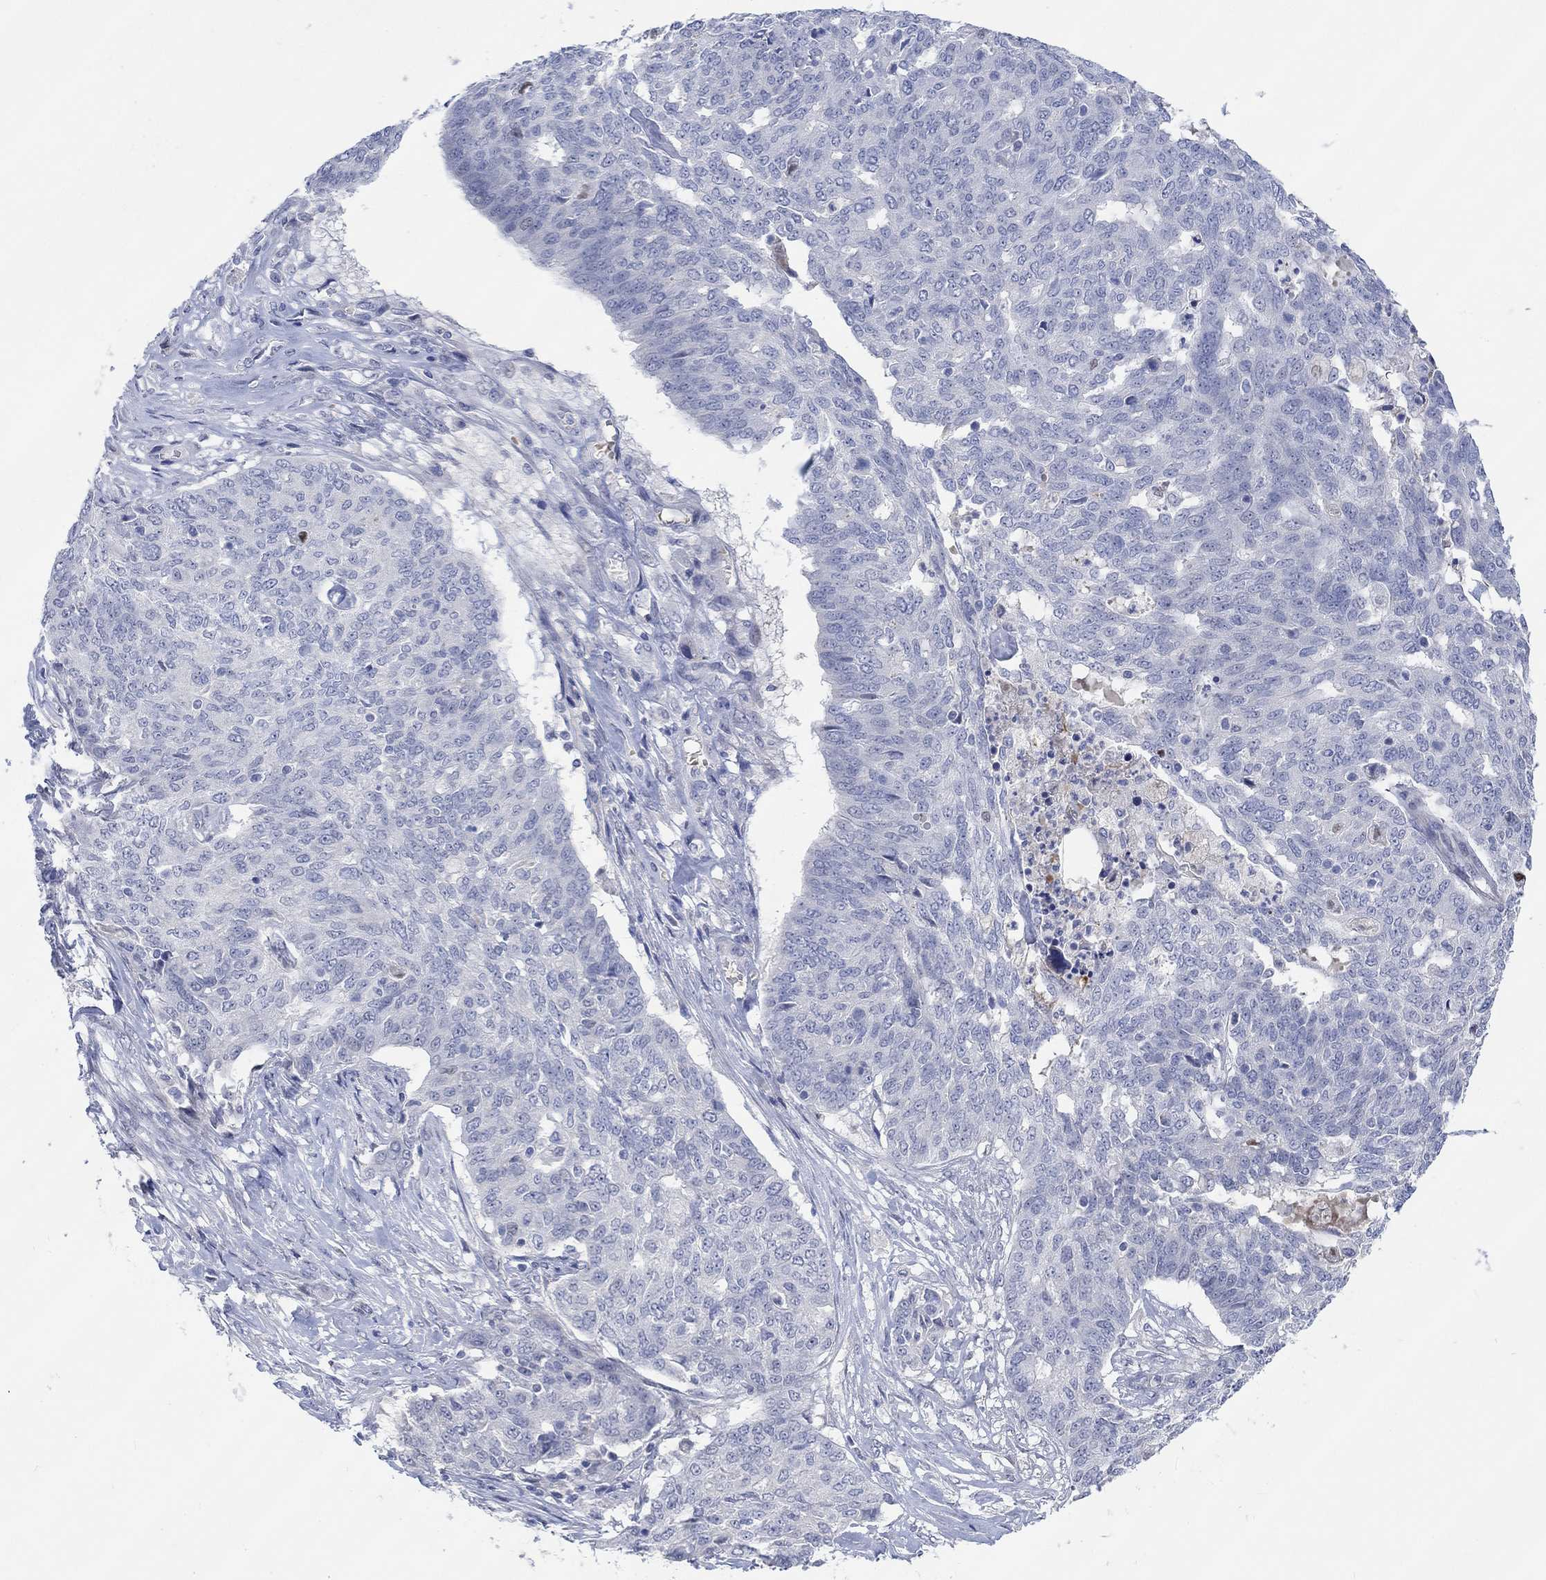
{"staining": {"intensity": "negative", "quantity": "none", "location": "none"}, "tissue": "ovarian cancer", "cell_type": "Tumor cells", "image_type": "cancer", "snomed": [{"axis": "morphology", "description": "Cystadenocarcinoma, serous, NOS"}, {"axis": "topography", "description": "Ovary"}], "caption": "A histopathology image of human ovarian serous cystadenocarcinoma is negative for staining in tumor cells.", "gene": "DLK1", "patient": {"sex": "female", "age": 67}}